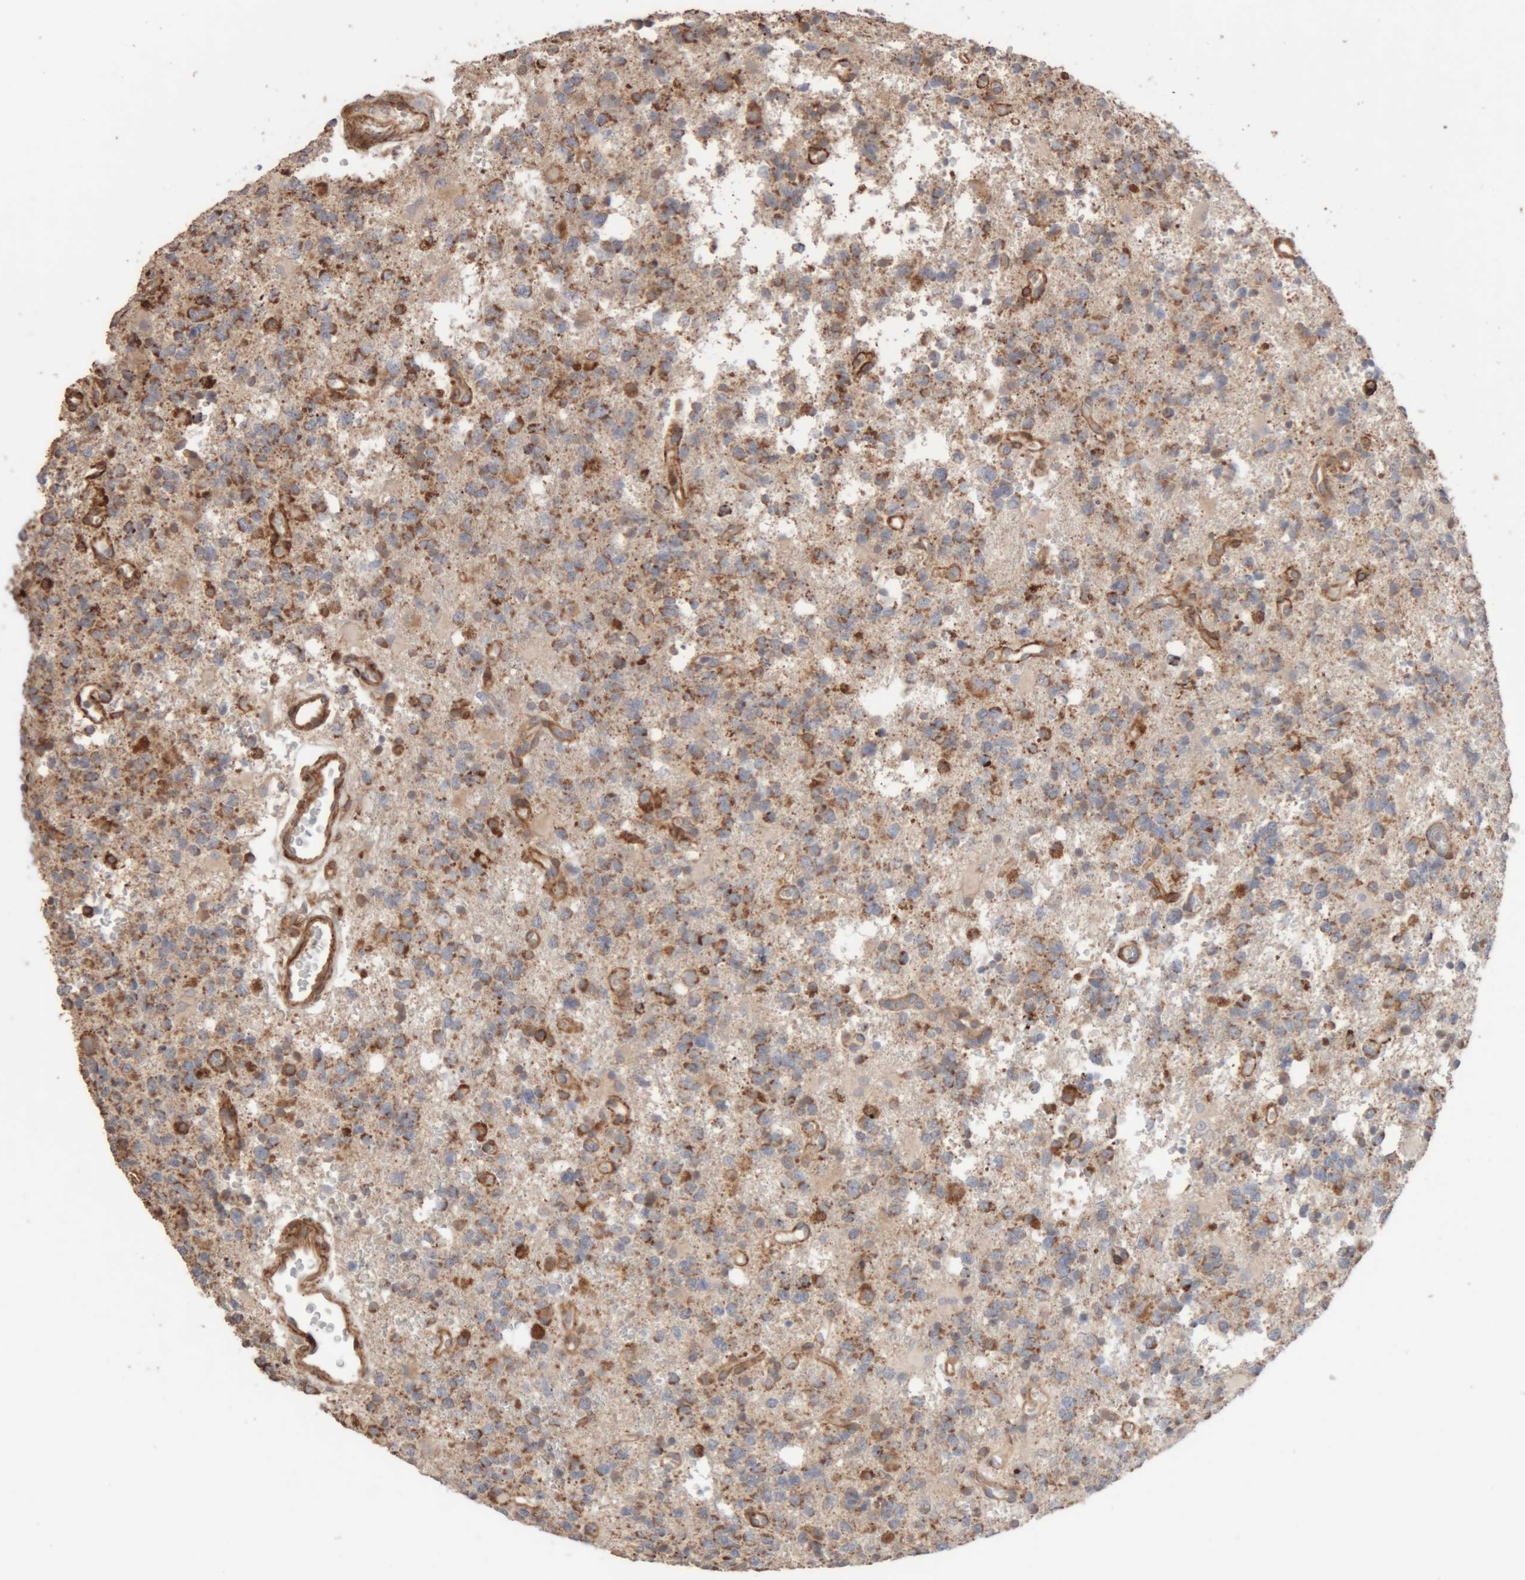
{"staining": {"intensity": "moderate", "quantity": "25%-75%", "location": "cytoplasmic/membranous"}, "tissue": "glioma", "cell_type": "Tumor cells", "image_type": "cancer", "snomed": [{"axis": "morphology", "description": "Glioma, malignant, High grade"}, {"axis": "topography", "description": "Brain"}], "caption": "A medium amount of moderate cytoplasmic/membranous positivity is appreciated in about 25%-75% of tumor cells in malignant glioma (high-grade) tissue. (DAB (3,3'-diaminobenzidine) IHC with brightfield microscopy, high magnification).", "gene": "RAB32", "patient": {"sex": "female", "age": 62}}